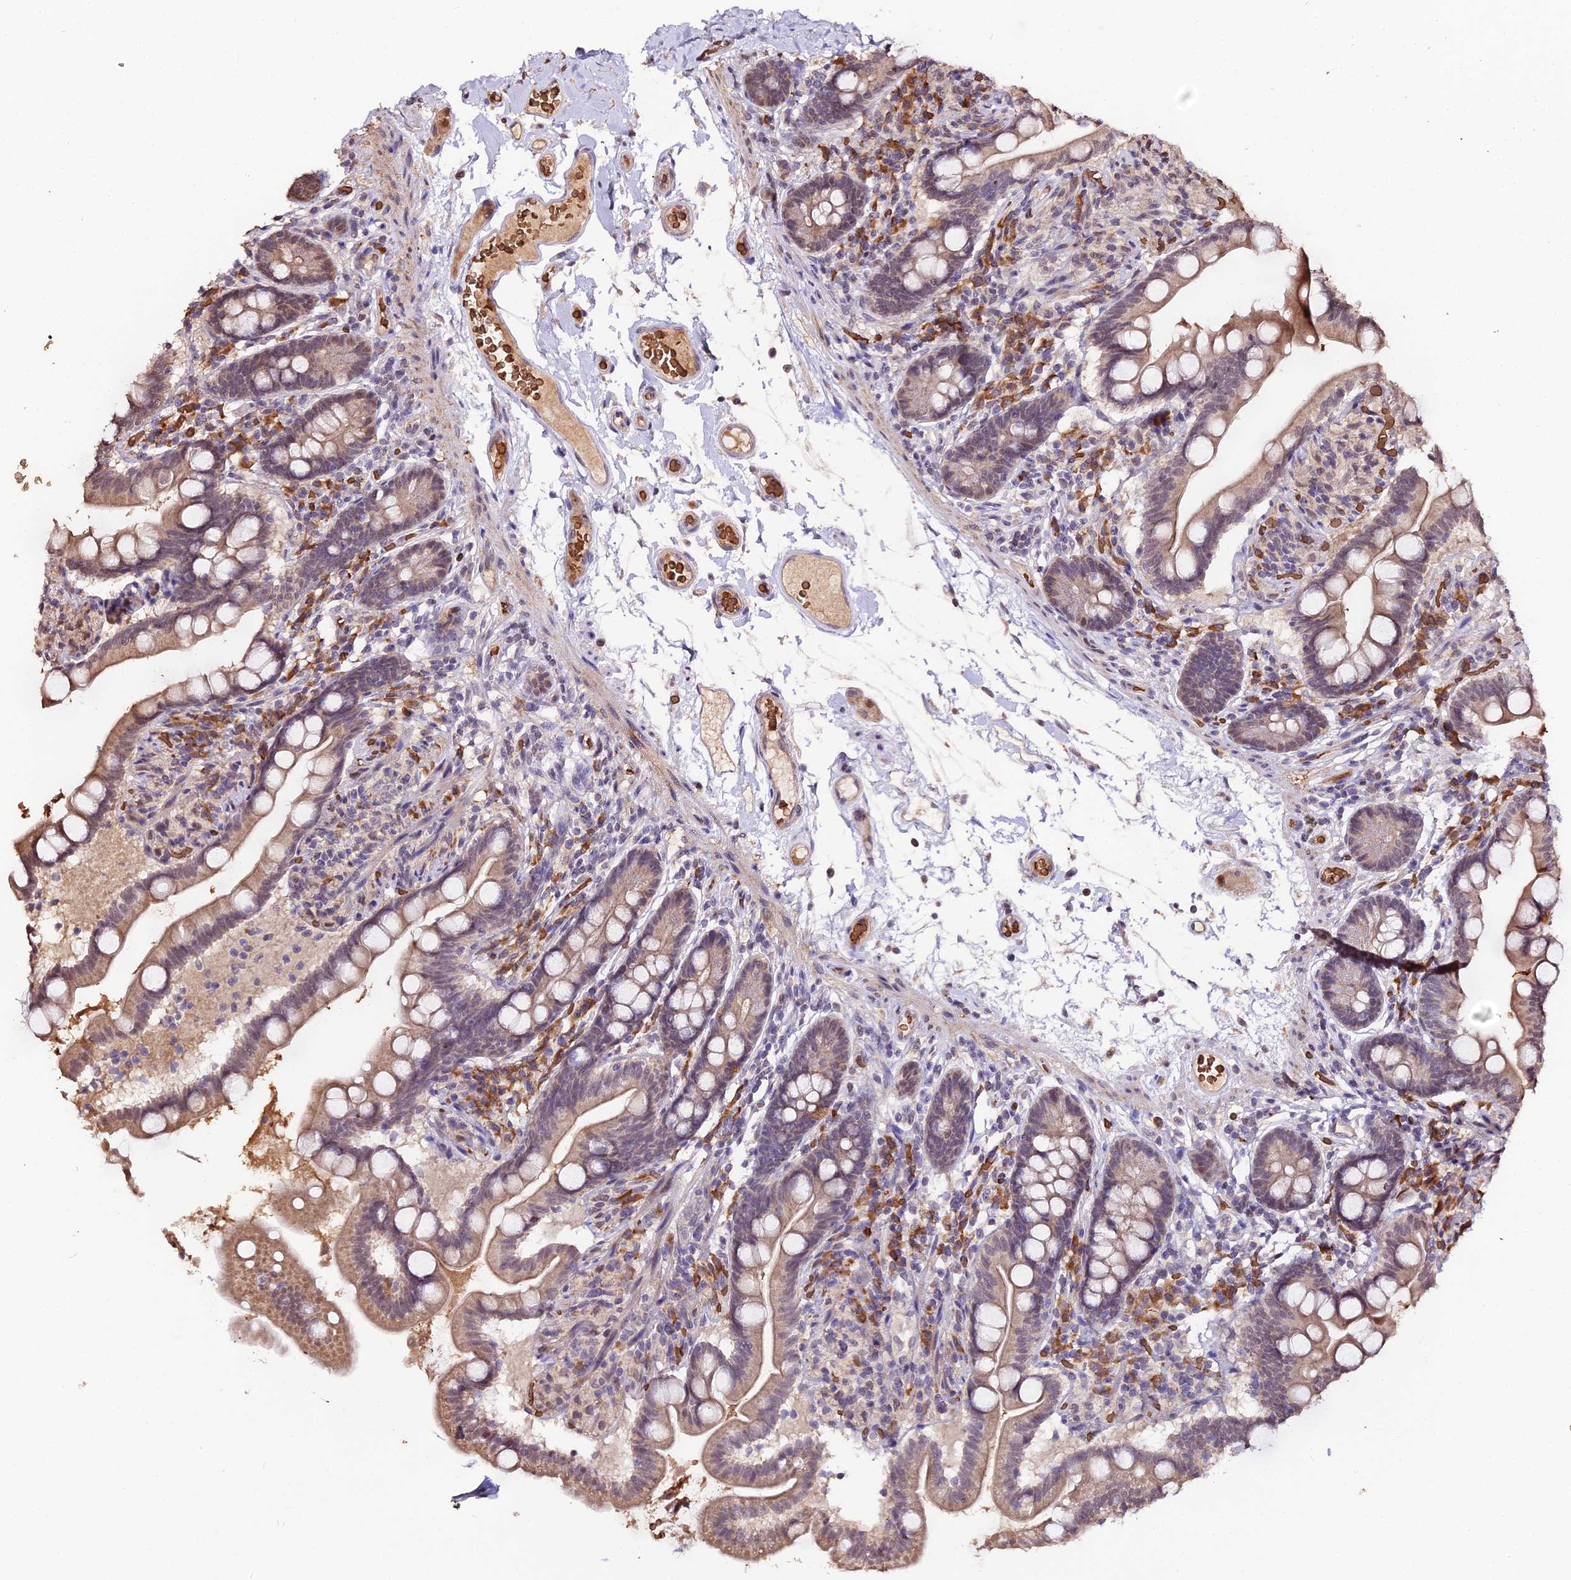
{"staining": {"intensity": "moderate", "quantity": ">75%", "location": "cytoplasmic/membranous"}, "tissue": "small intestine", "cell_type": "Glandular cells", "image_type": "normal", "snomed": [{"axis": "morphology", "description": "Normal tissue, NOS"}, {"axis": "topography", "description": "Small intestine"}], "caption": "The immunohistochemical stain labels moderate cytoplasmic/membranous staining in glandular cells of normal small intestine. (Stains: DAB (3,3'-diaminobenzidine) in brown, nuclei in blue, Microscopy: brightfield microscopy at high magnification).", "gene": "ZDBF2", "patient": {"sex": "female", "age": 64}}